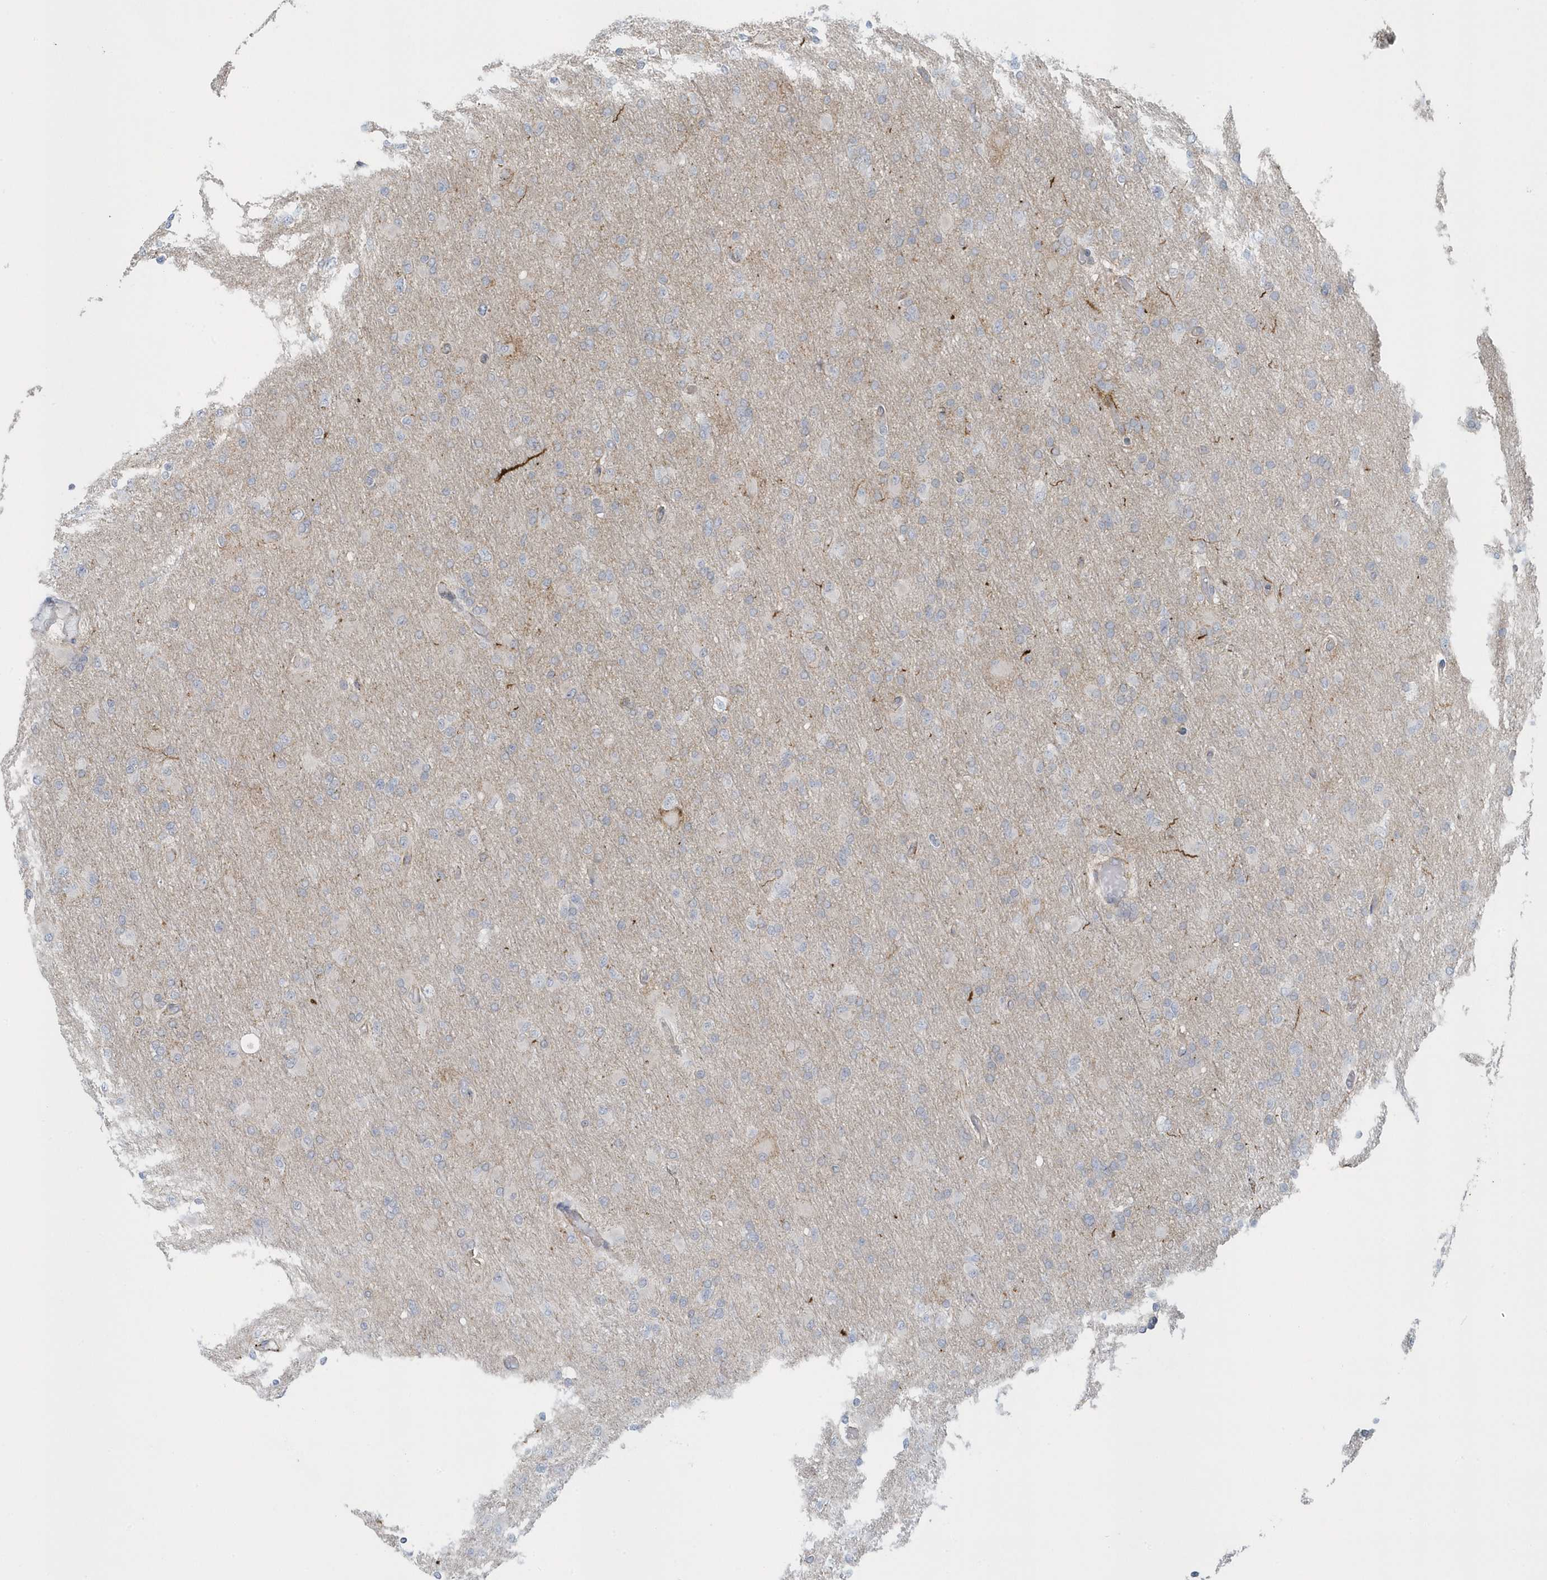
{"staining": {"intensity": "negative", "quantity": "none", "location": "none"}, "tissue": "glioma", "cell_type": "Tumor cells", "image_type": "cancer", "snomed": [{"axis": "morphology", "description": "Glioma, malignant, High grade"}, {"axis": "topography", "description": "Cerebral cortex"}], "caption": "IHC photomicrograph of neoplastic tissue: malignant high-grade glioma stained with DAB (3,3'-diaminobenzidine) exhibits no significant protein expression in tumor cells. (DAB immunohistochemistry (IHC) with hematoxylin counter stain).", "gene": "CACNB2", "patient": {"sex": "female", "age": 36}}